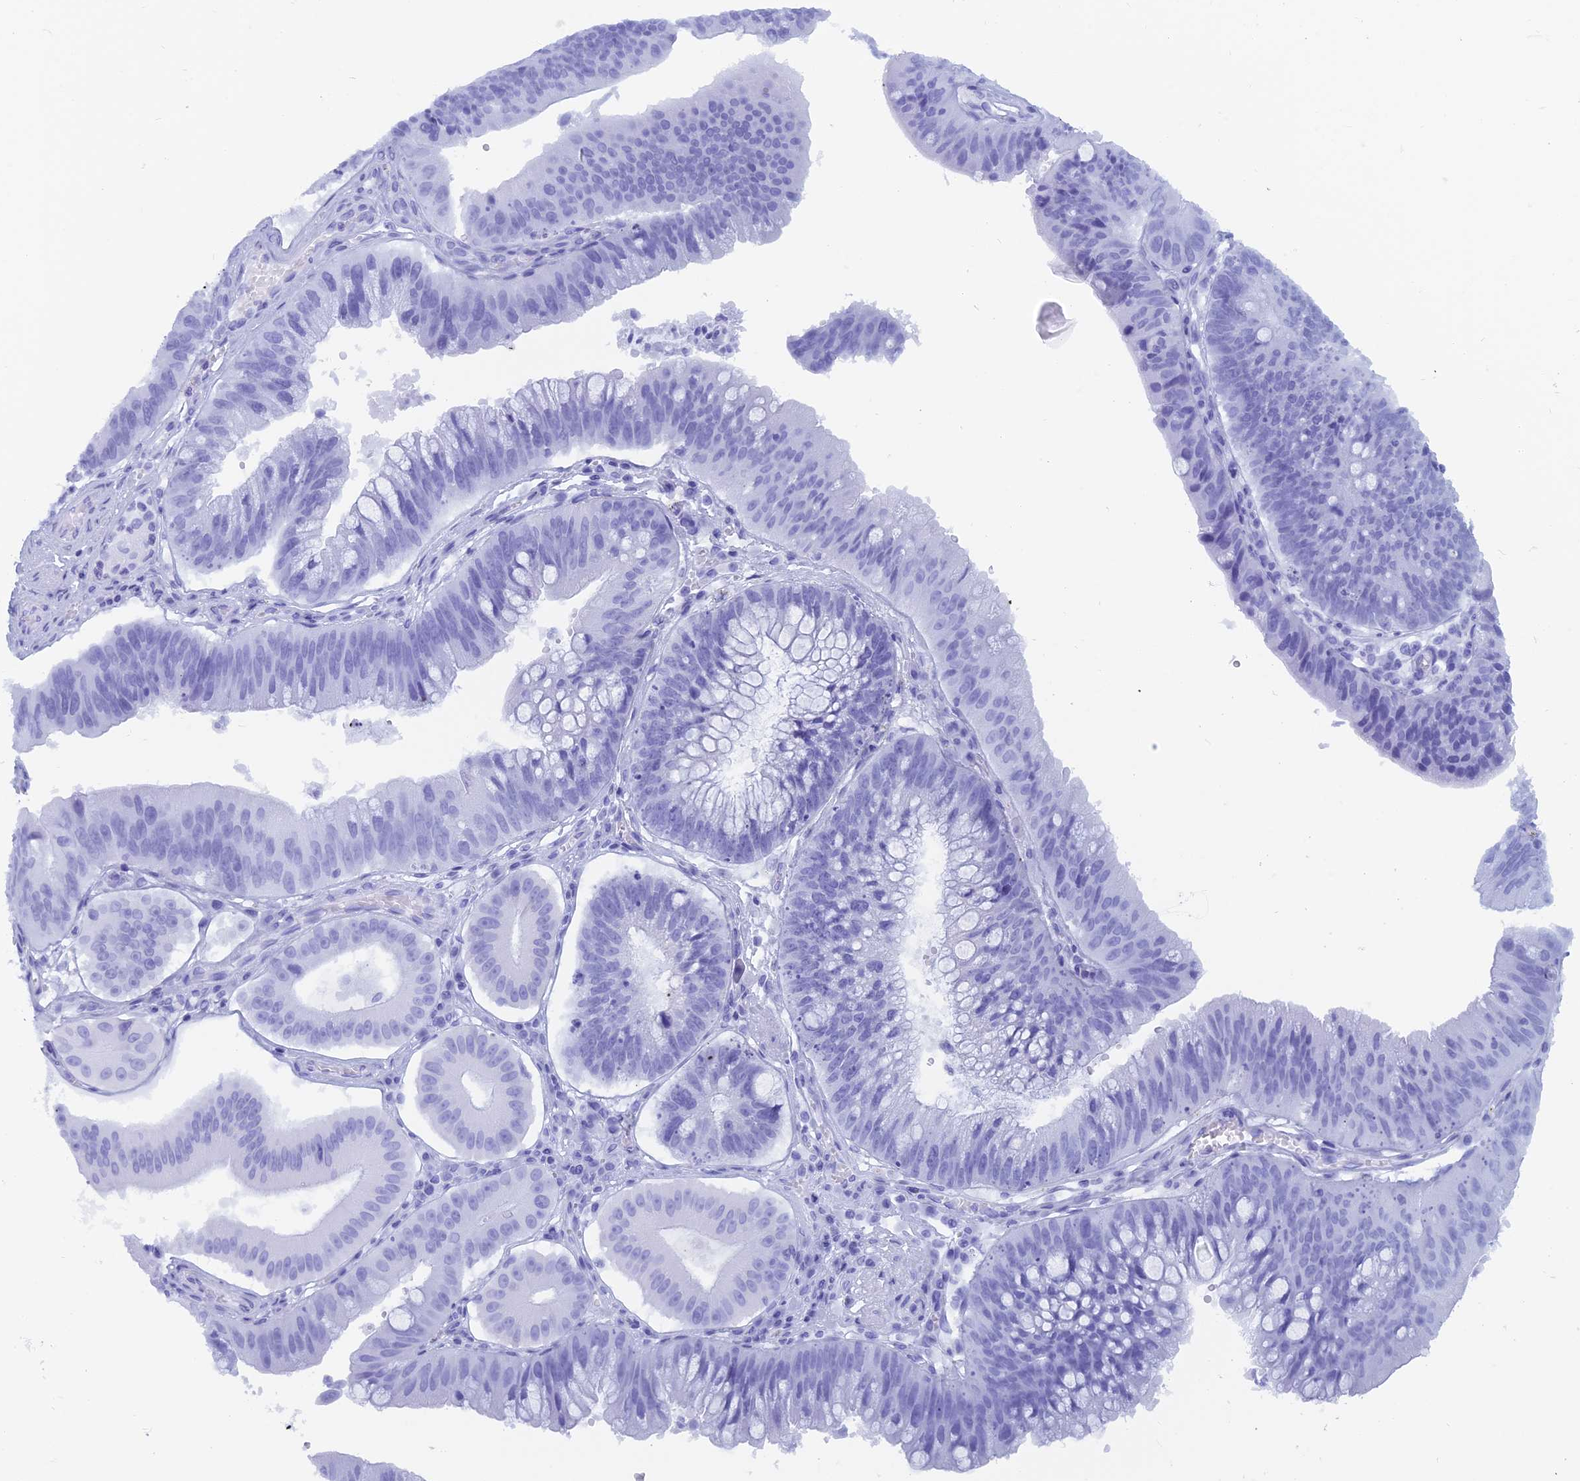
{"staining": {"intensity": "negative", "quantity": "none", "location": "none"}, "tissue": "stomach cancer", "cell_type": "Tumor cells", "image_type": "cancer", "snomed": [{"axis": "morphology", "description": "Adenocarcinoma, NOS"}, {"axis": "topography", "description": "Stomach"}], "caption": "The IHC photomicrograph has no significant staining in tumor cells of stomach adenocarcinoma tissue.", "gene": "CAPS", "patient": {"sex": "male", "age": 59}}